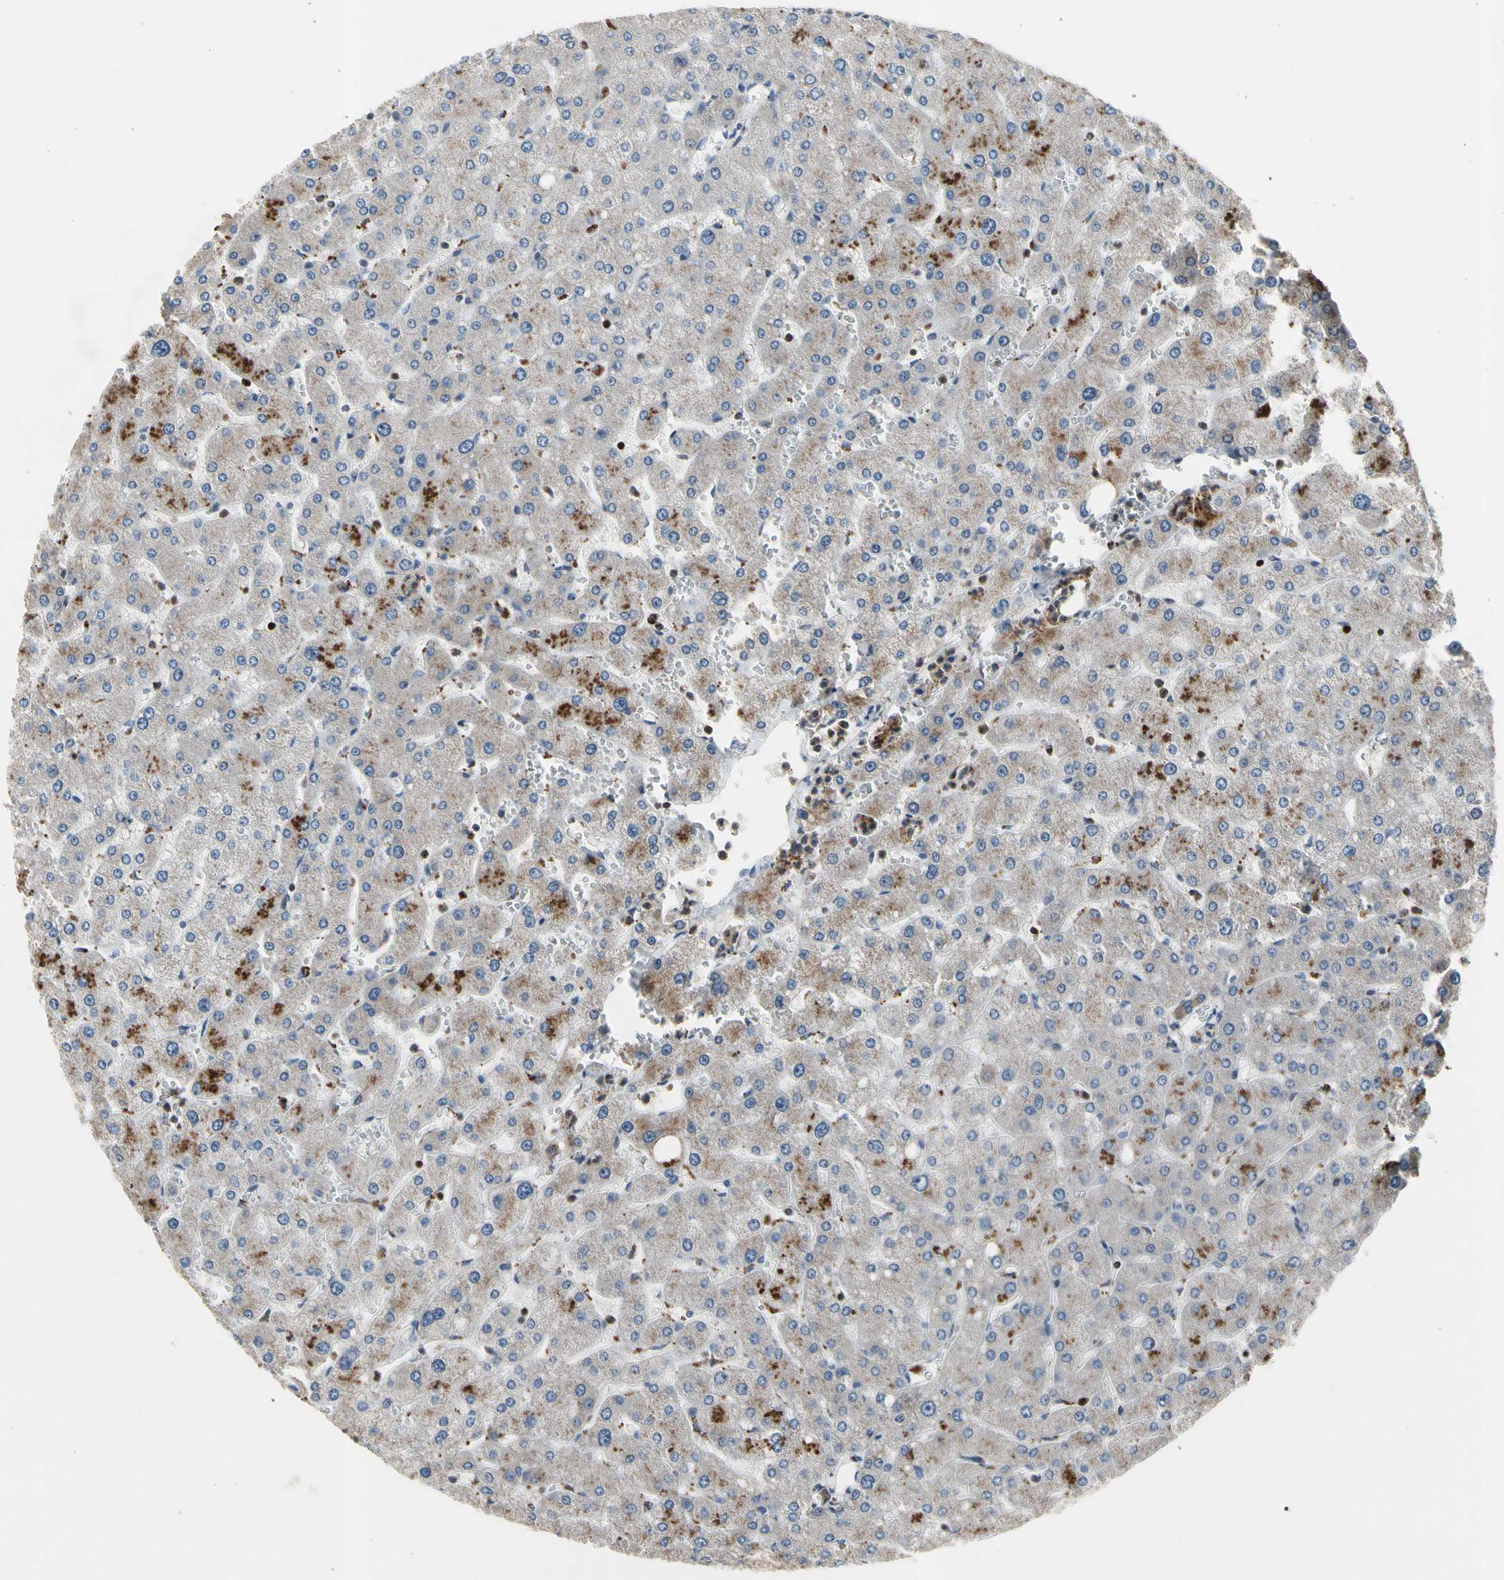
{"staining": {"intensity": "negative", "quantity": "none", "location": "none"}, "tissue": "liver", "cell_type": "Cholangiocytes", "image_type": "normal", "snomed": [{"axis": "morphology", "description": "Normal tissue, NOS"}, {"axis": "topography", "description": "Liver"}], "caption": "High power microscopy photomicrograph of an IHC photomicrograph of benign liver, revealing no significant staining in cholangiocytes.", "gene": "TBX21", "patient": {"sex": "male", "age": 55}}